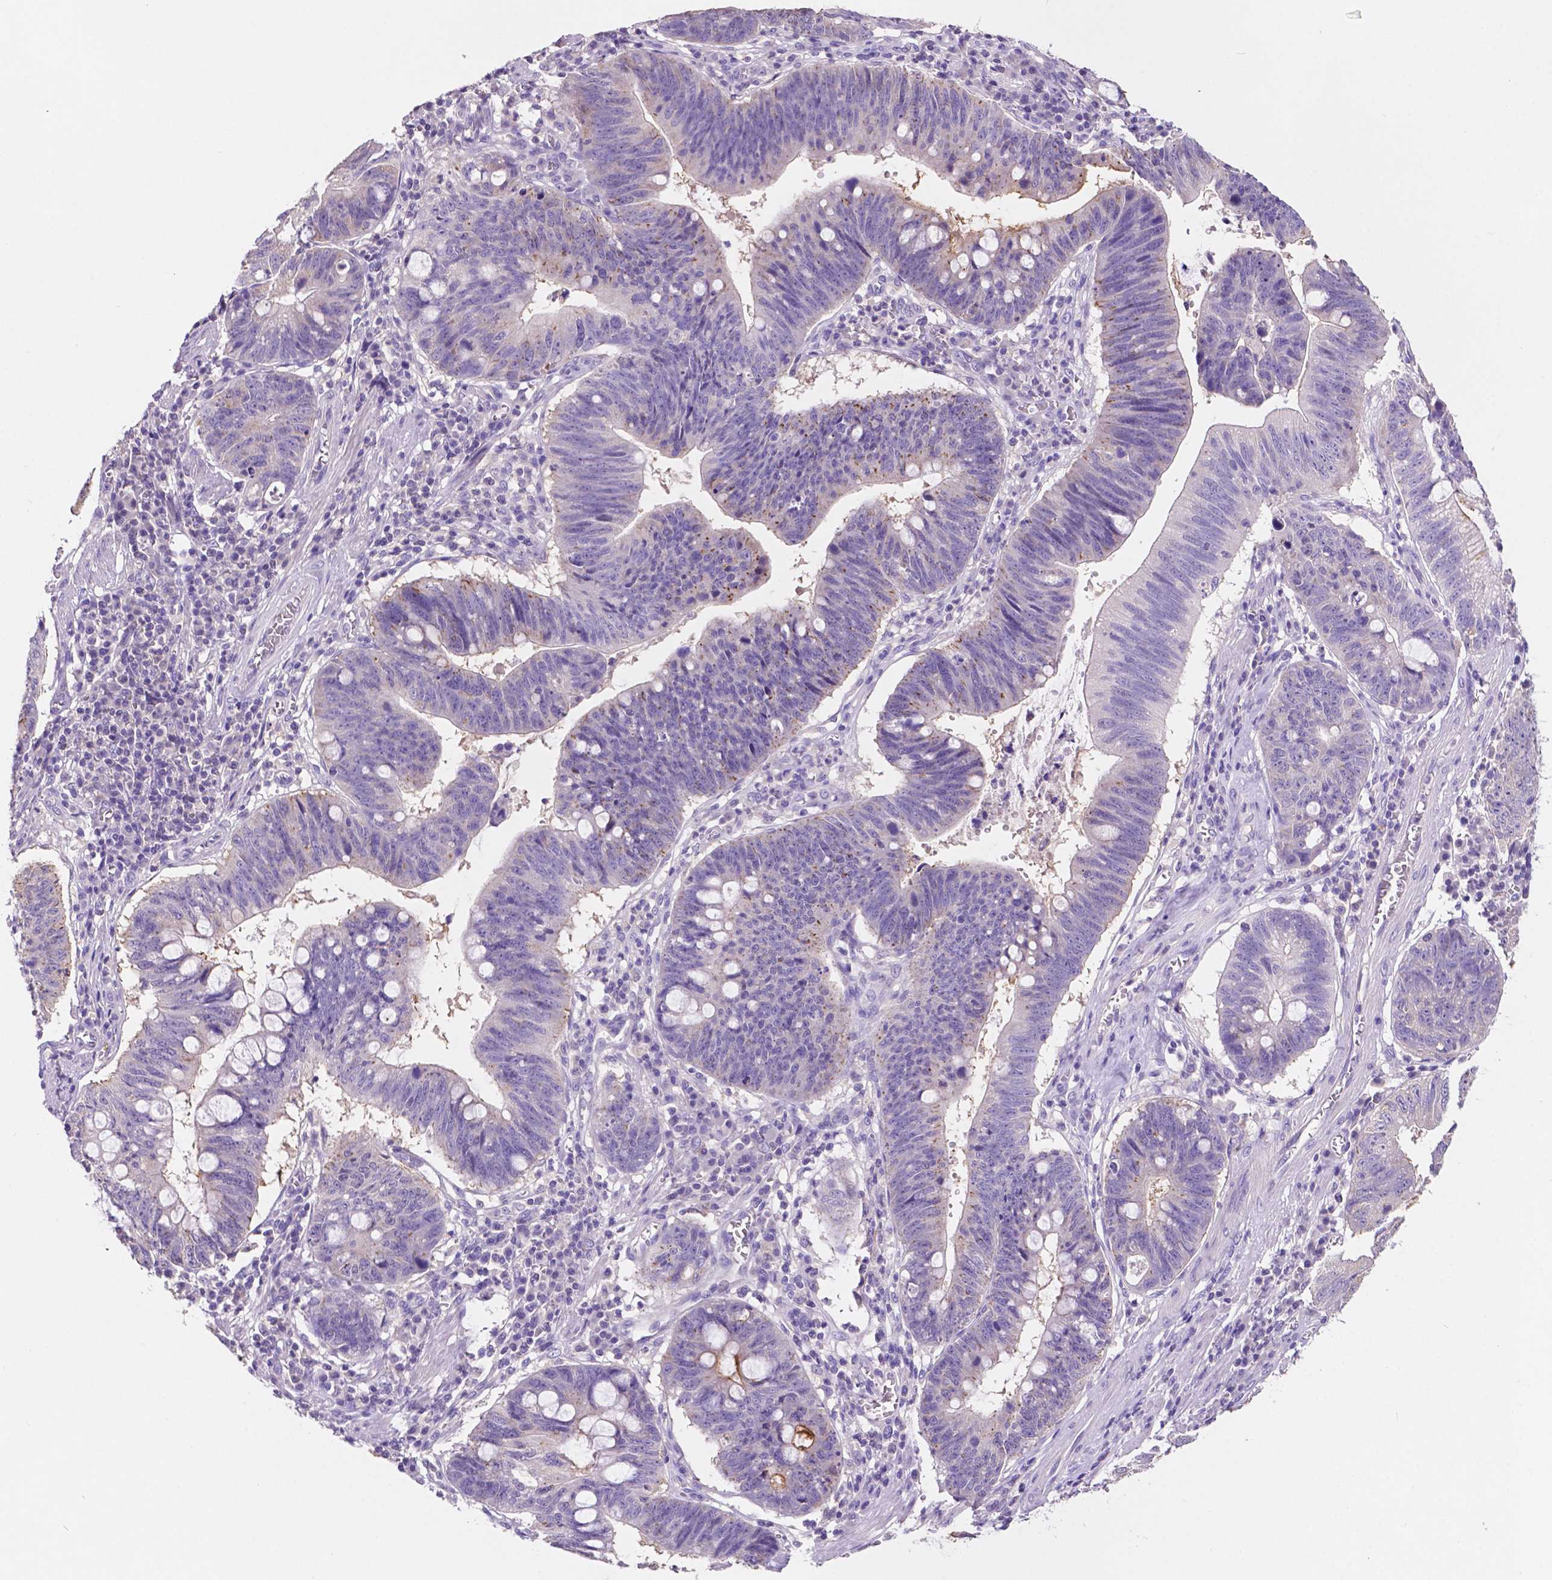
{"staining": {"intensity": "negative", "quantity": "none", "location": "none"}, "tissue": "stomach cancer", "cell_type": "Tumor cells", "image_type": "cancer", "snomed": [{"axis": "morphology", "description": "Adenocarcinoma, NOS"}, {"axis": "topography", "description": "Stomach"}], "caption": "DAB immunohistochemical staining of stomach adenocarcinoma exhibits no significant positivity in tumor cells.", "gene": "PRPS2", "patient": {"sex": "male", "age": 59}}